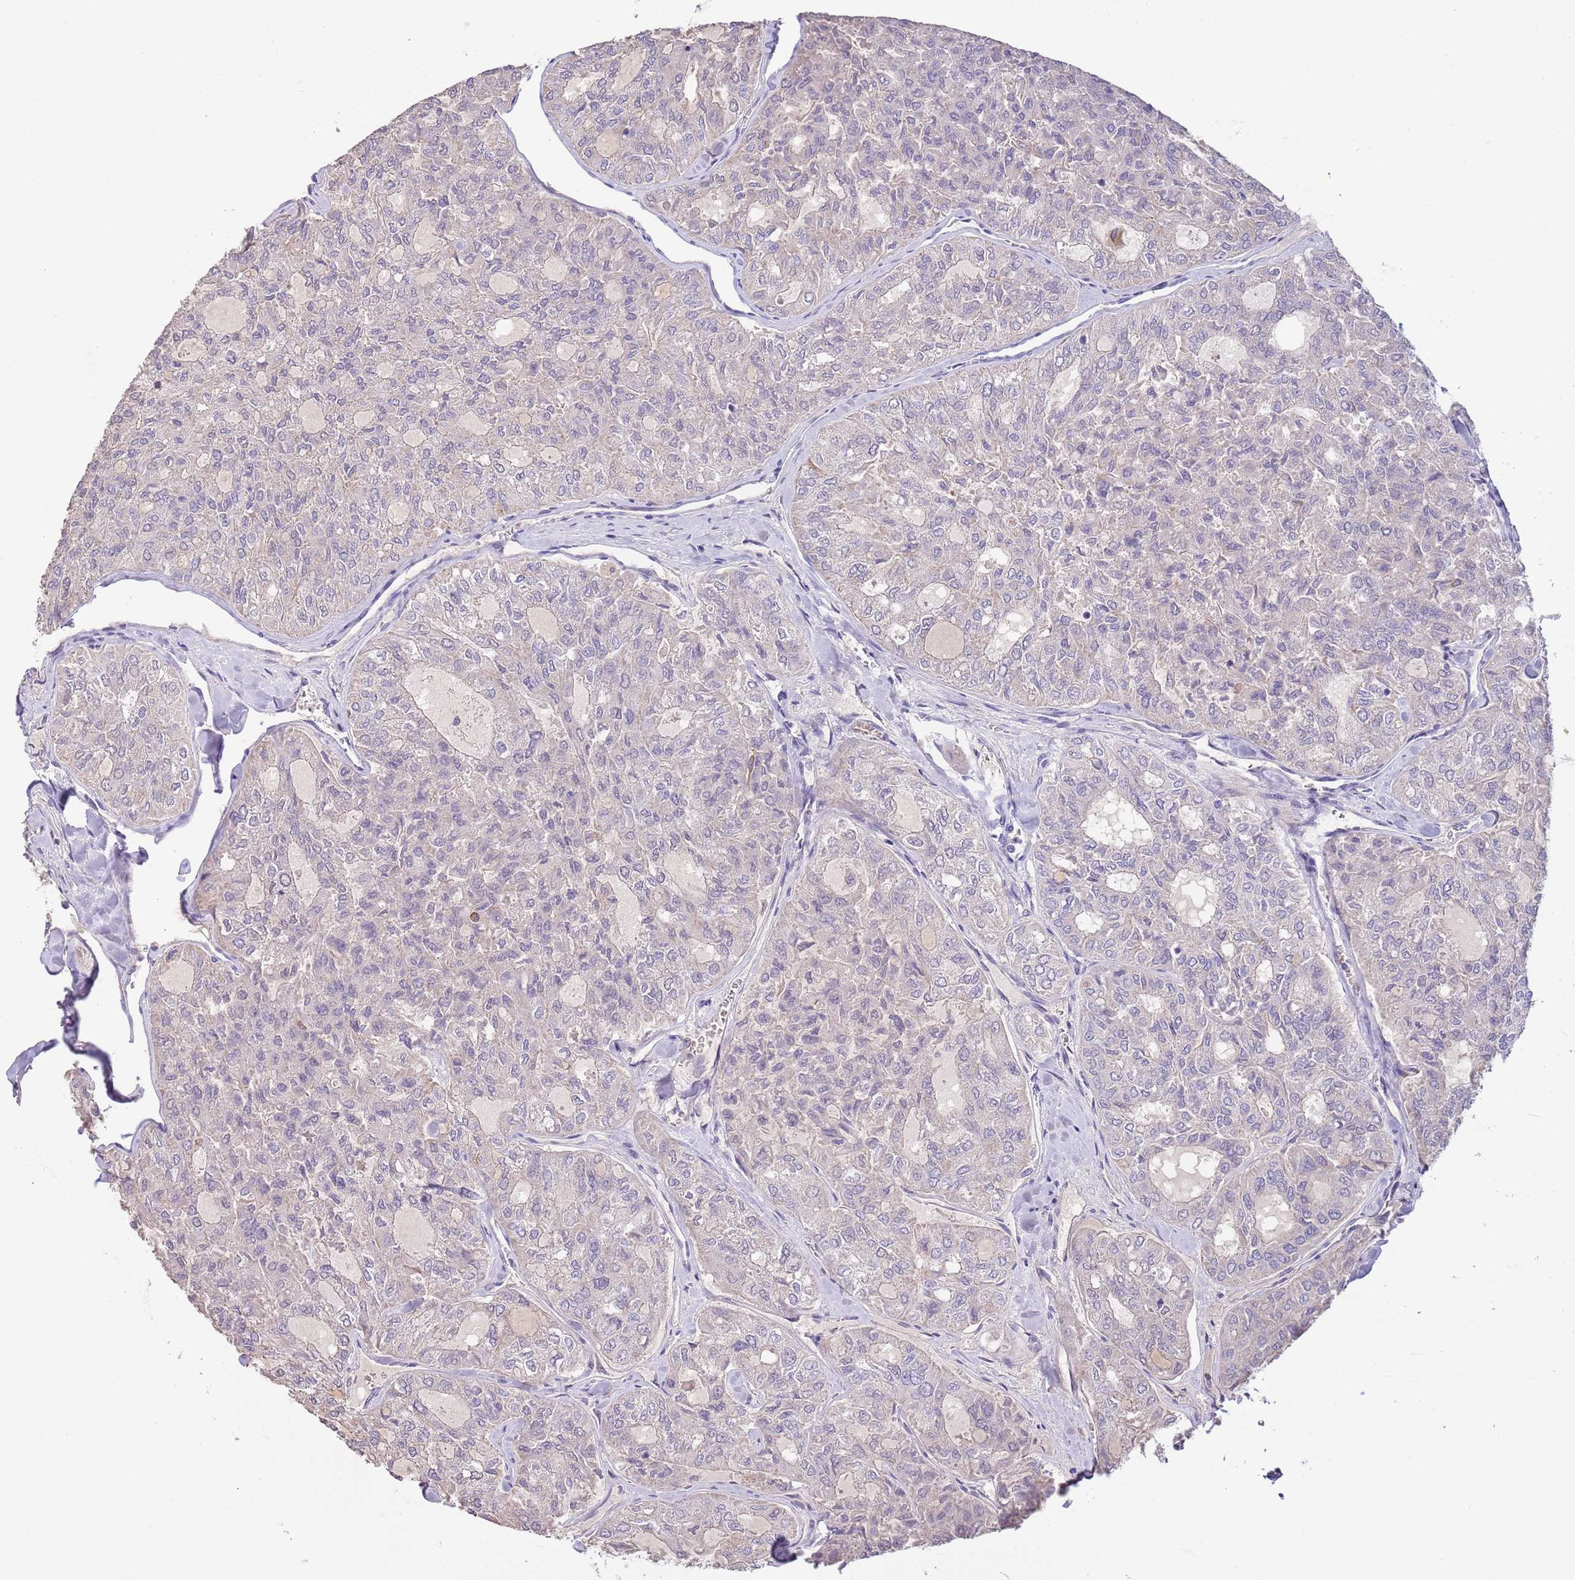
{"staining": {"intensity": "negative", "quantity": "none", "location": "none"}, "tissue": "thyroid cancer", "cell_type": "Tumor cells", "image_type": "cancer", "snomed": [{"axis": "morphology", "description": "Follicular adenoma carcinoma, NOS"}, {"axis": "topography", "description": "Thyroid gland"}], "caption": "Human thyroid follicular adenoma carcinoma stained for a protein using immunohistochemistry (IHC) reveals no positivity in tumor cells.", "gene": "ZNF658", "patient": {"sex": "male", "age": 75}}